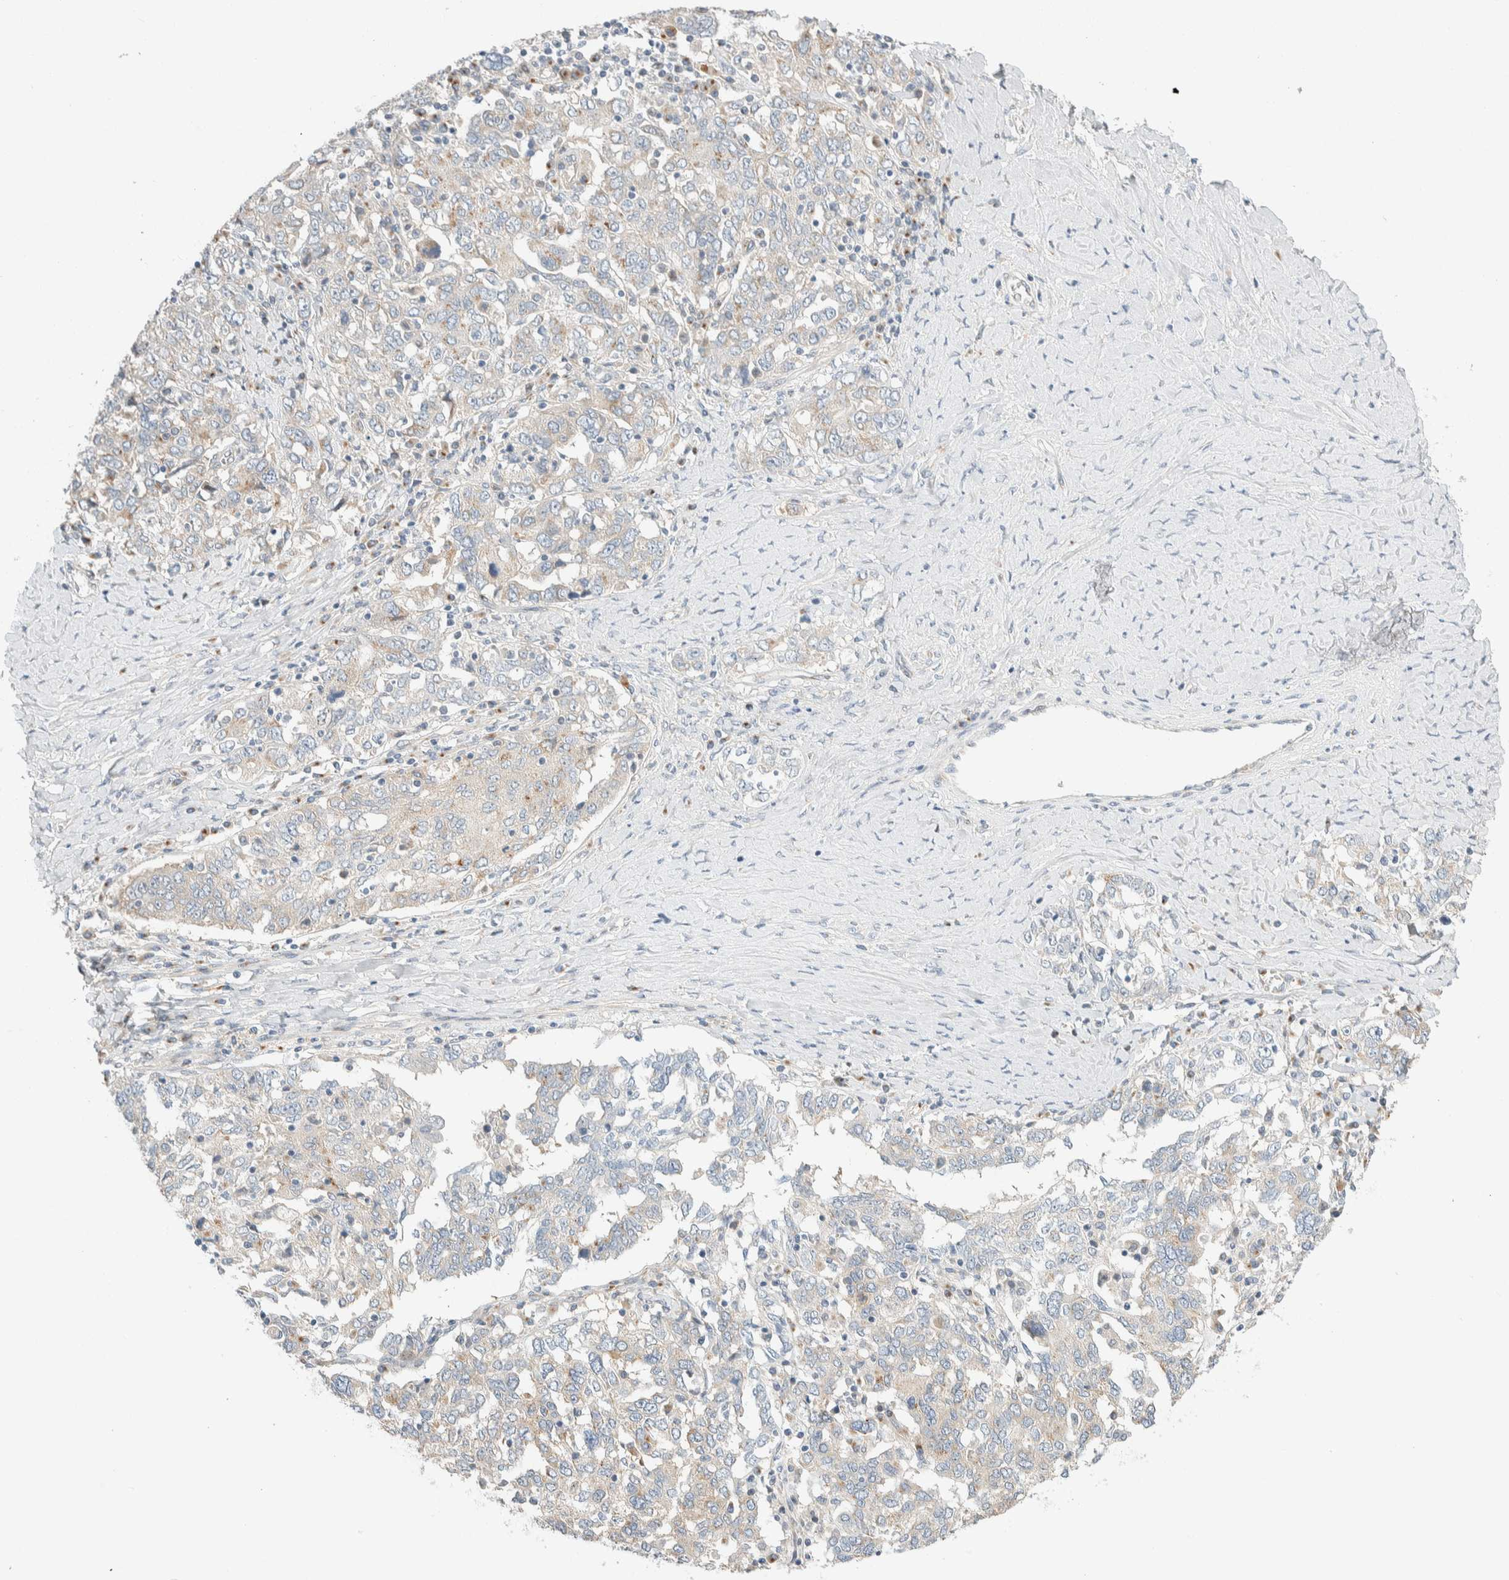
{"staining": {"intensity": "weak", "quantity": "<25%", "location": "cytoplasmic/membranous"}, "tissue": "ovarian cancer", "cell_type": "Tumor cells", "image_type": "cancer", "snomed": [{"axis": "morphology", "description": "Carcinoma, endometroid"}, {"axis": "topography", "description": "Ovary"}], "caption": "The micrograph displays no significant expression in tumor cells of ovarian cancer.", "gene": "TMEM184B", "patient": {"sex": "female", "age": 62}}